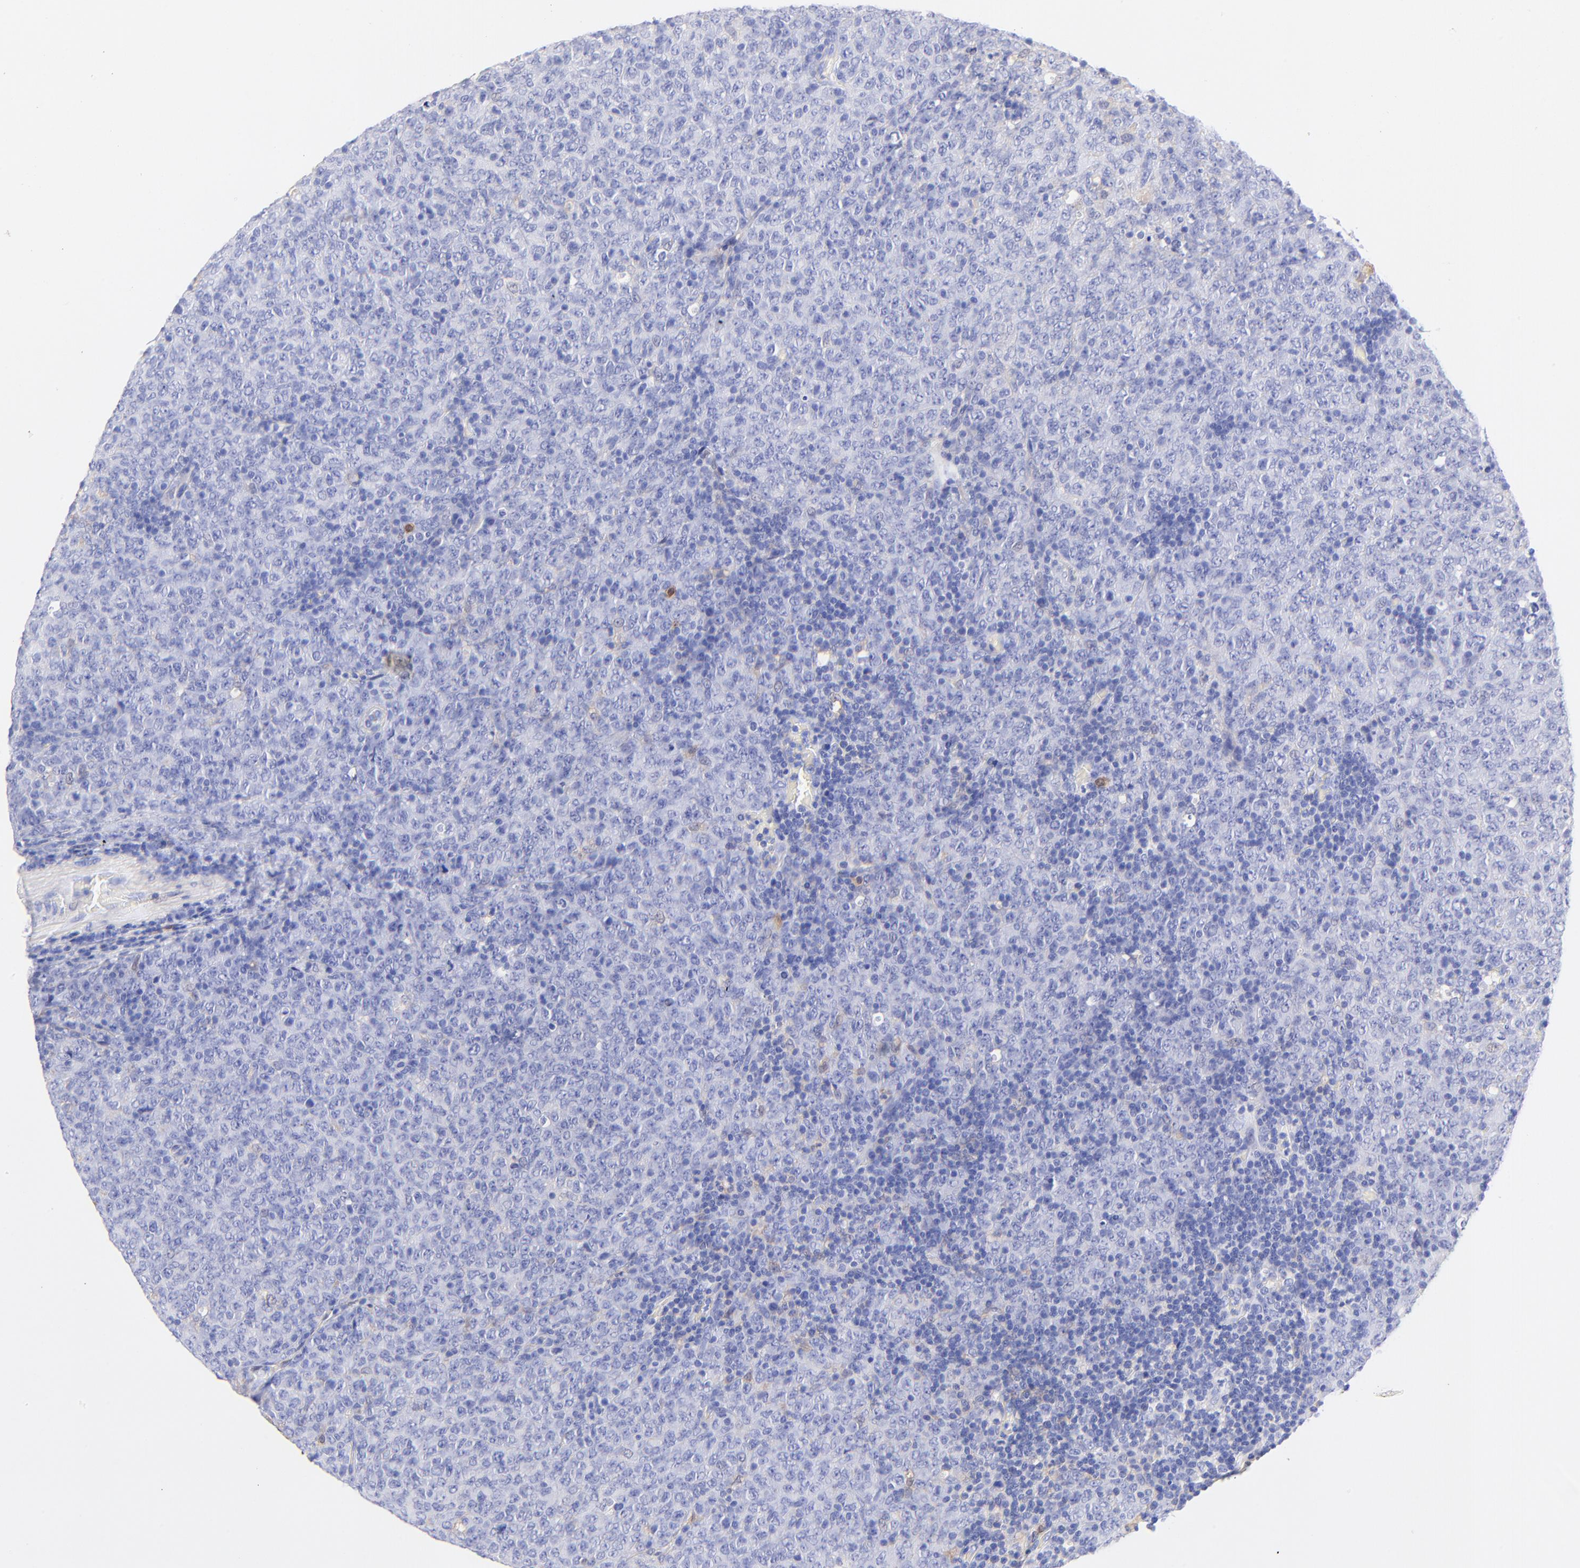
{"staining": {"intensity": "negative", "quantity": "none", "location": "none"}, "tissue": "lymphoma", "cell_type": "Tumor cells", "image_type": "cancer", "snomed": [{"axis": "morphology", "description": "Malignant lymphoma, non-Hodgkin's type, High grade"}, {"axis": "topography", "description": "Tonsil"}], "caption": "Lymphoma was stained to show a protein in brown. There is no significant positivity in tumor cells.", "gene": "ALDH1A1", "patient": {"sex": "female", "age": 36}}